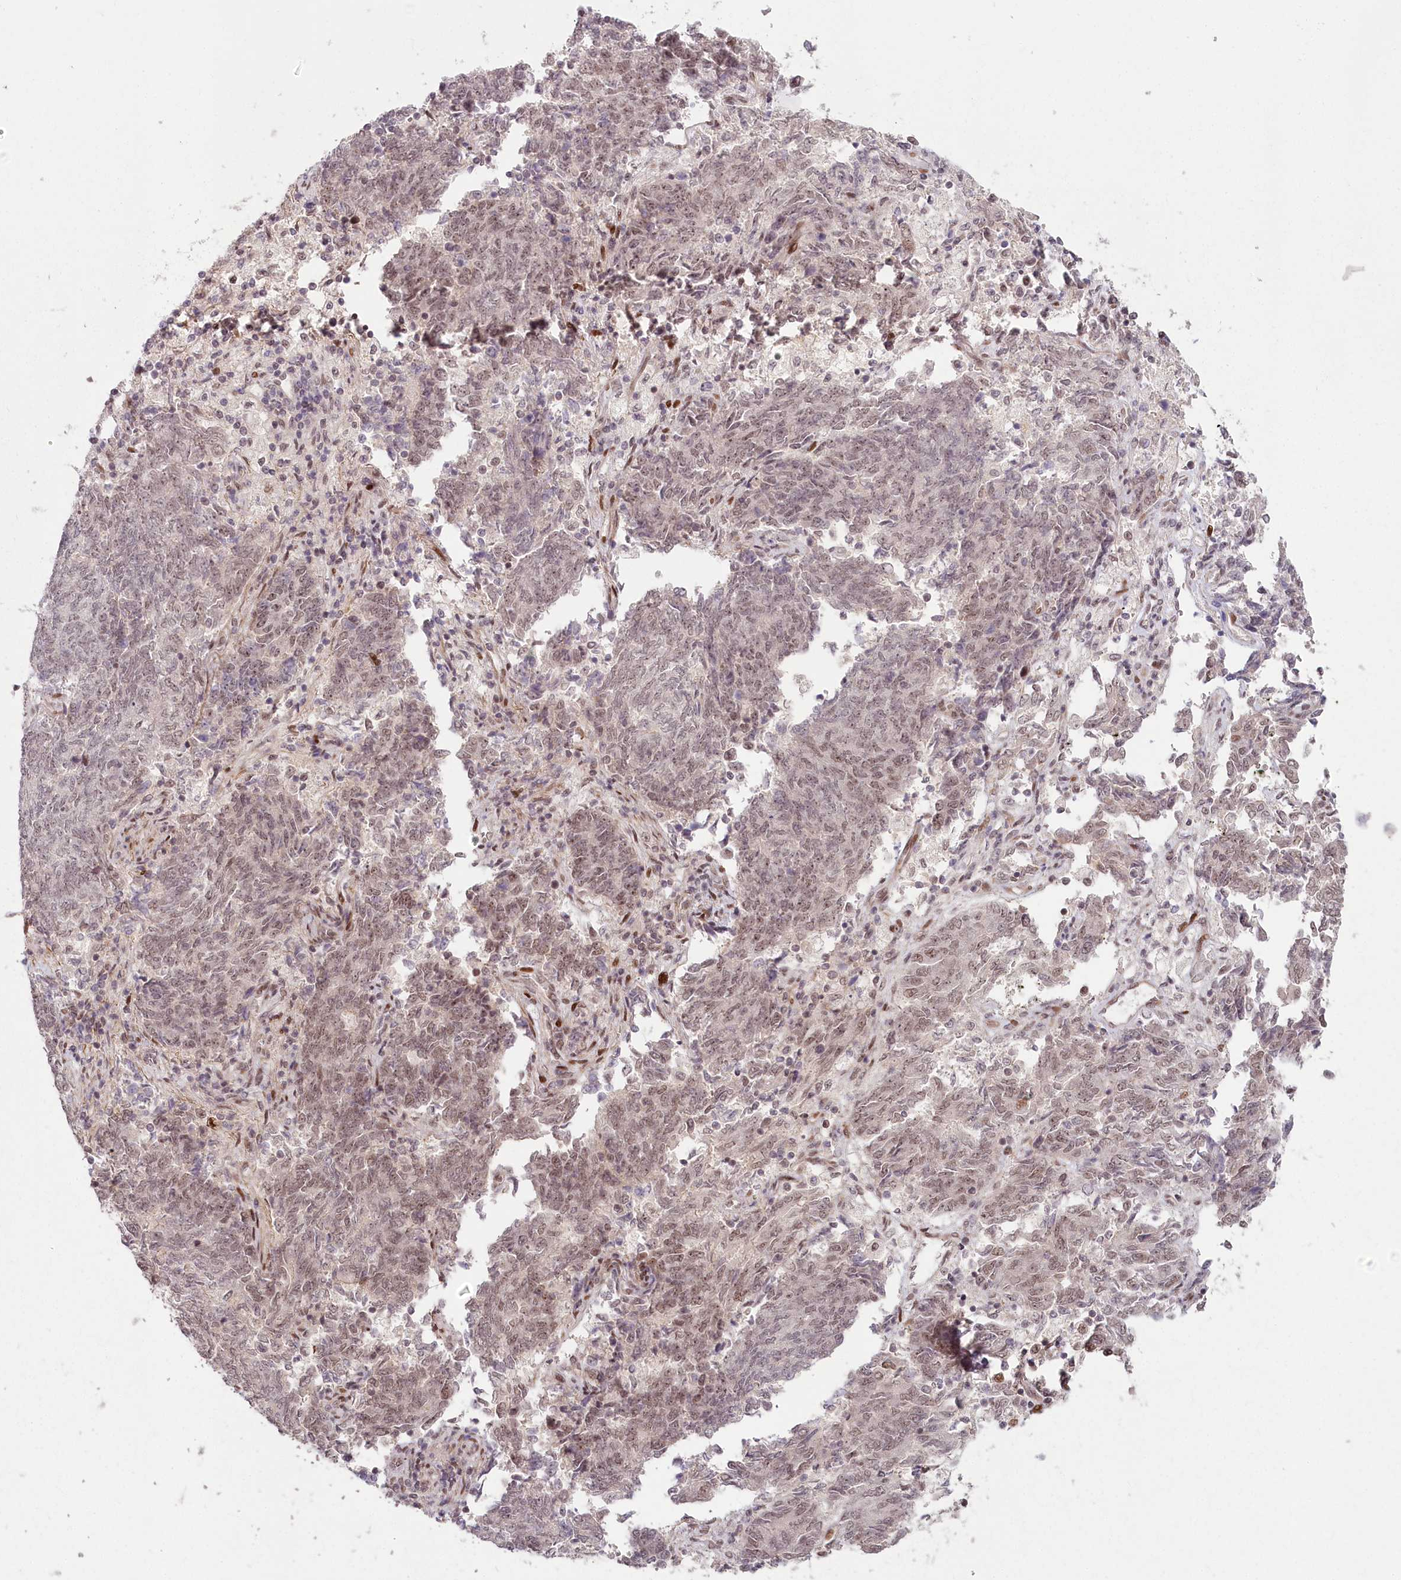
{"staining": {"intensity": "moderate", "quantity": ">75%", "location": "nuclear"}, "tissue": "endometrial cancer", "cell_type": "Tumor cells", "image_type": "cancer", "snomed": [{"axis": "morphology", "description": "Adenocarcinoma, NOS"}, {"axis": "topography", "description": "Endometrium"}], "caption": "Protein expression analysis of endometrial cancer shows moderate nuclear expression in approximately >75% of tumor cells. The protein of interest is shown in brown color, while the nuclei are stained blue.", "gene": "FAM204A", "patient": {"sex": "female", "age": 80}}